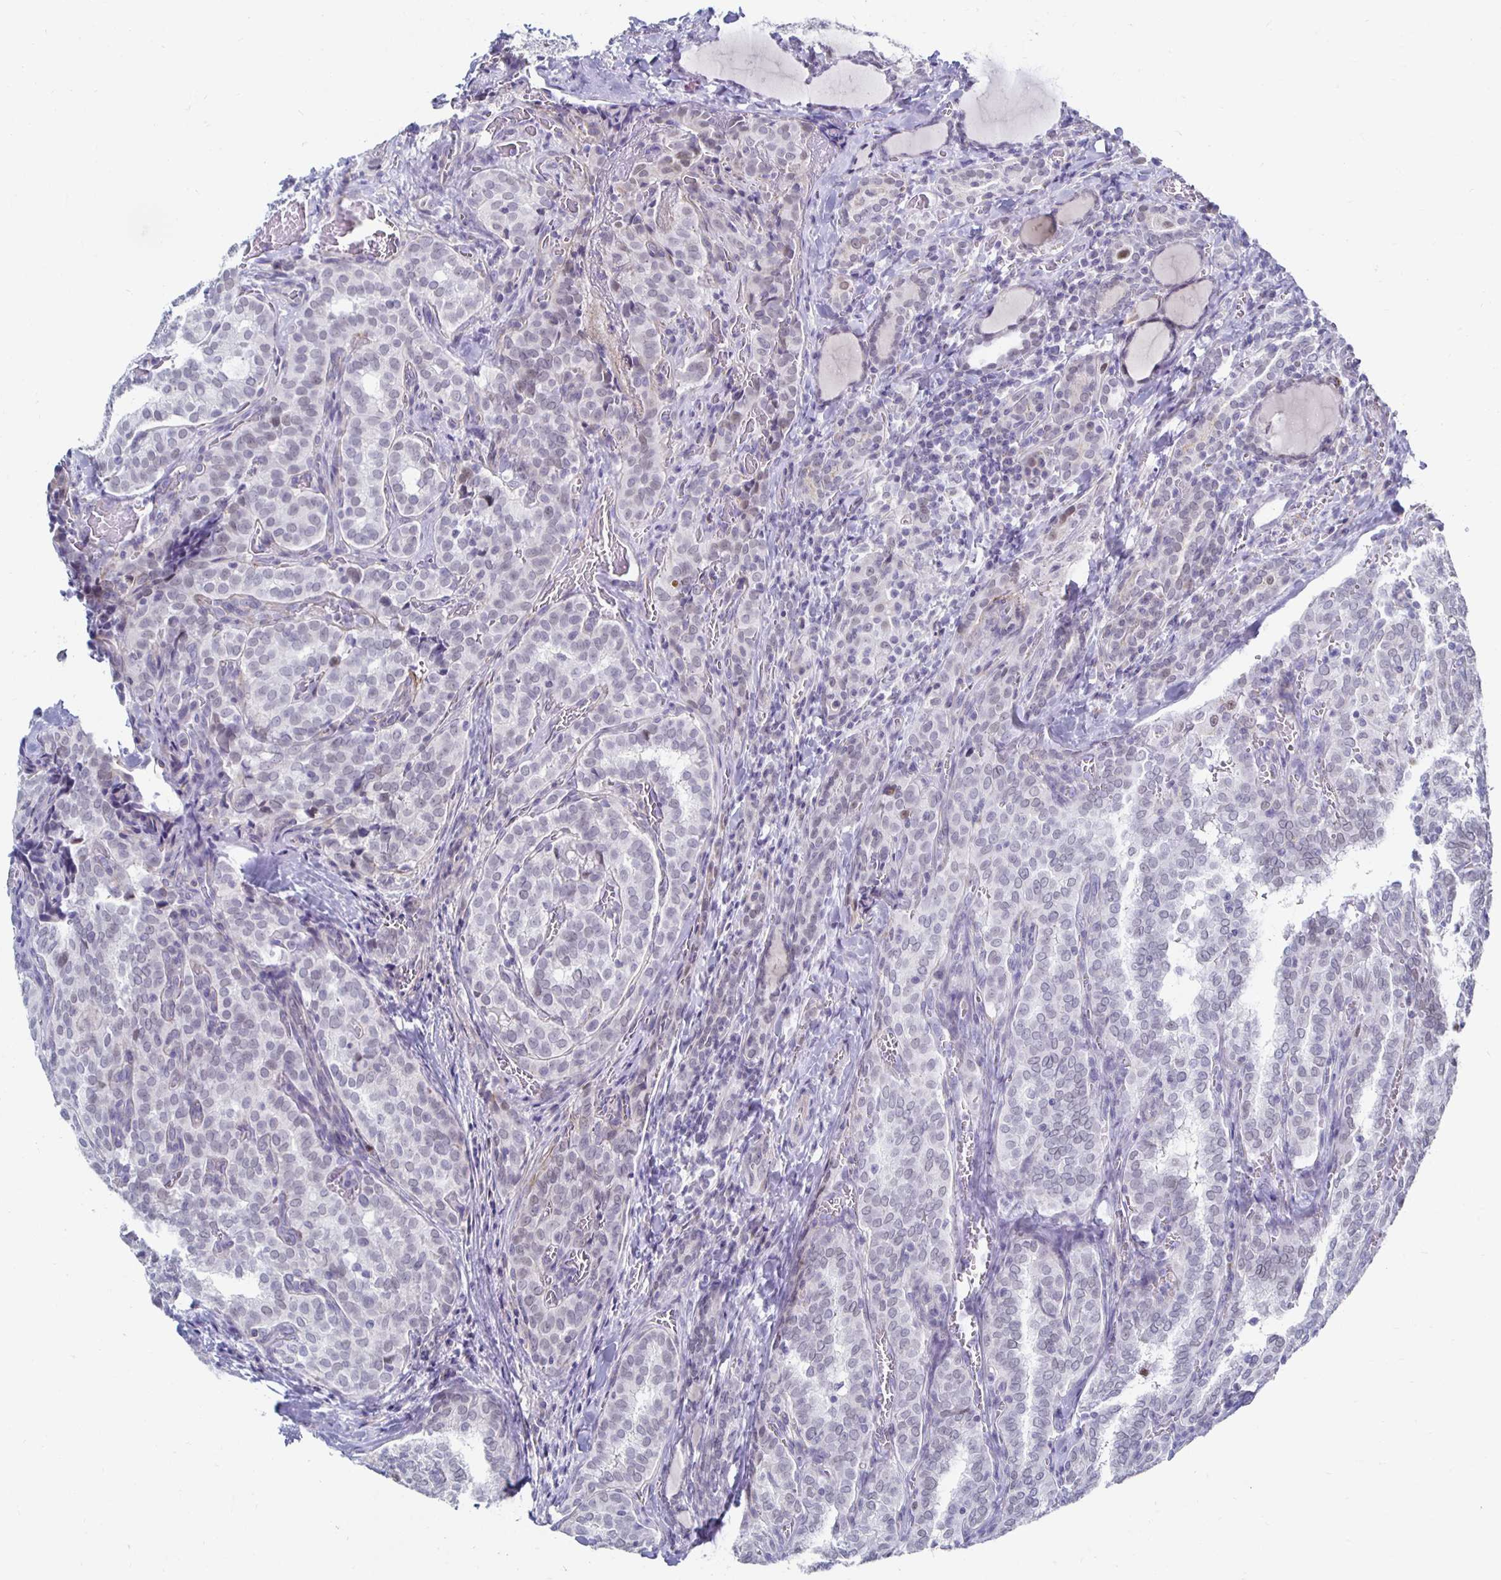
{"staining": {"intensity": "negative", "quantity": "none", "location": "none"}, "tissue": "thyroid cancer", "cell_type": "Tumor cells", "image_type": "cancer", "snomed": [{"axis": "morphology", "description": "Papillary adenocarcinoma, NOS"}, {"axis": "topography", "description": "Thyroid gland"}], "caption": "Immunohistochemistry (IHC) image of neoplastic tissue: thyroid papillary adenocarcinoma stained with DAB (3,3'-diaminobenzidine) demonstrates no significant protein expression in tumor cells.", "gene": "NOCT", "patient": {"sex": "female", "age": 30}}